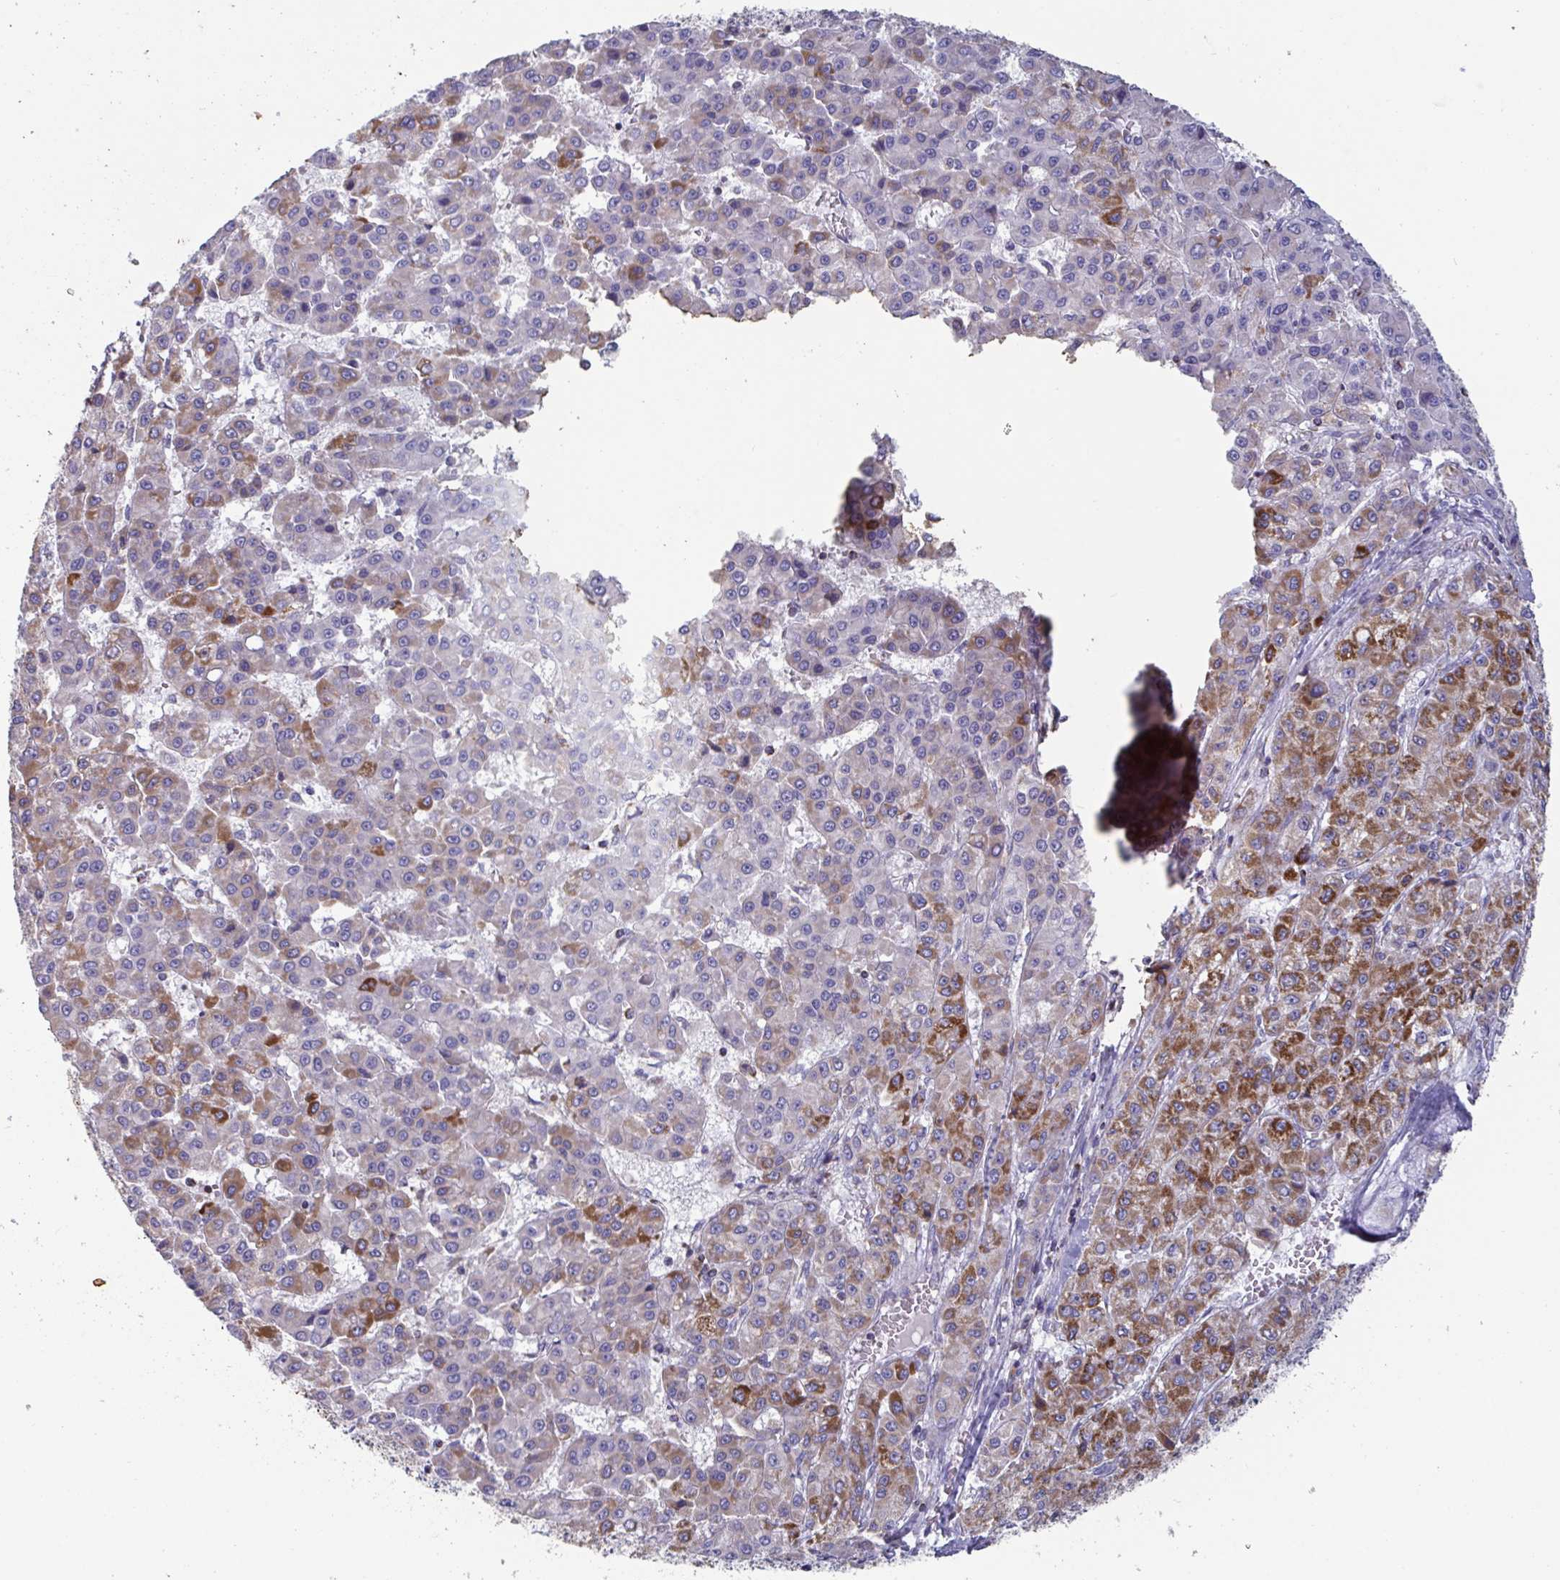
{"staining": {"intensity": "strong", "quantity": "25%-75%", "location": "cytoplasmic/membranous"}, "tissue": "liver cancer", "cell_type": "Tumor cells", "image_type": "cancer", "snomed": [{"axis": "morphology", "description": "Carcinoma, Hepatocellular, NOS"}, {"axis": "topography", "description": "Liver"}], "caption": "IHC photomicrograph of human liver hepatocellular carcinoma stained for a protein (brown), which displays high levels of strong cytoplasmic/membranous expression in approximately 25%-75% of tumor cells.", "gene": "BCAT2", "patient": {"sex": "male", "age": 70}}